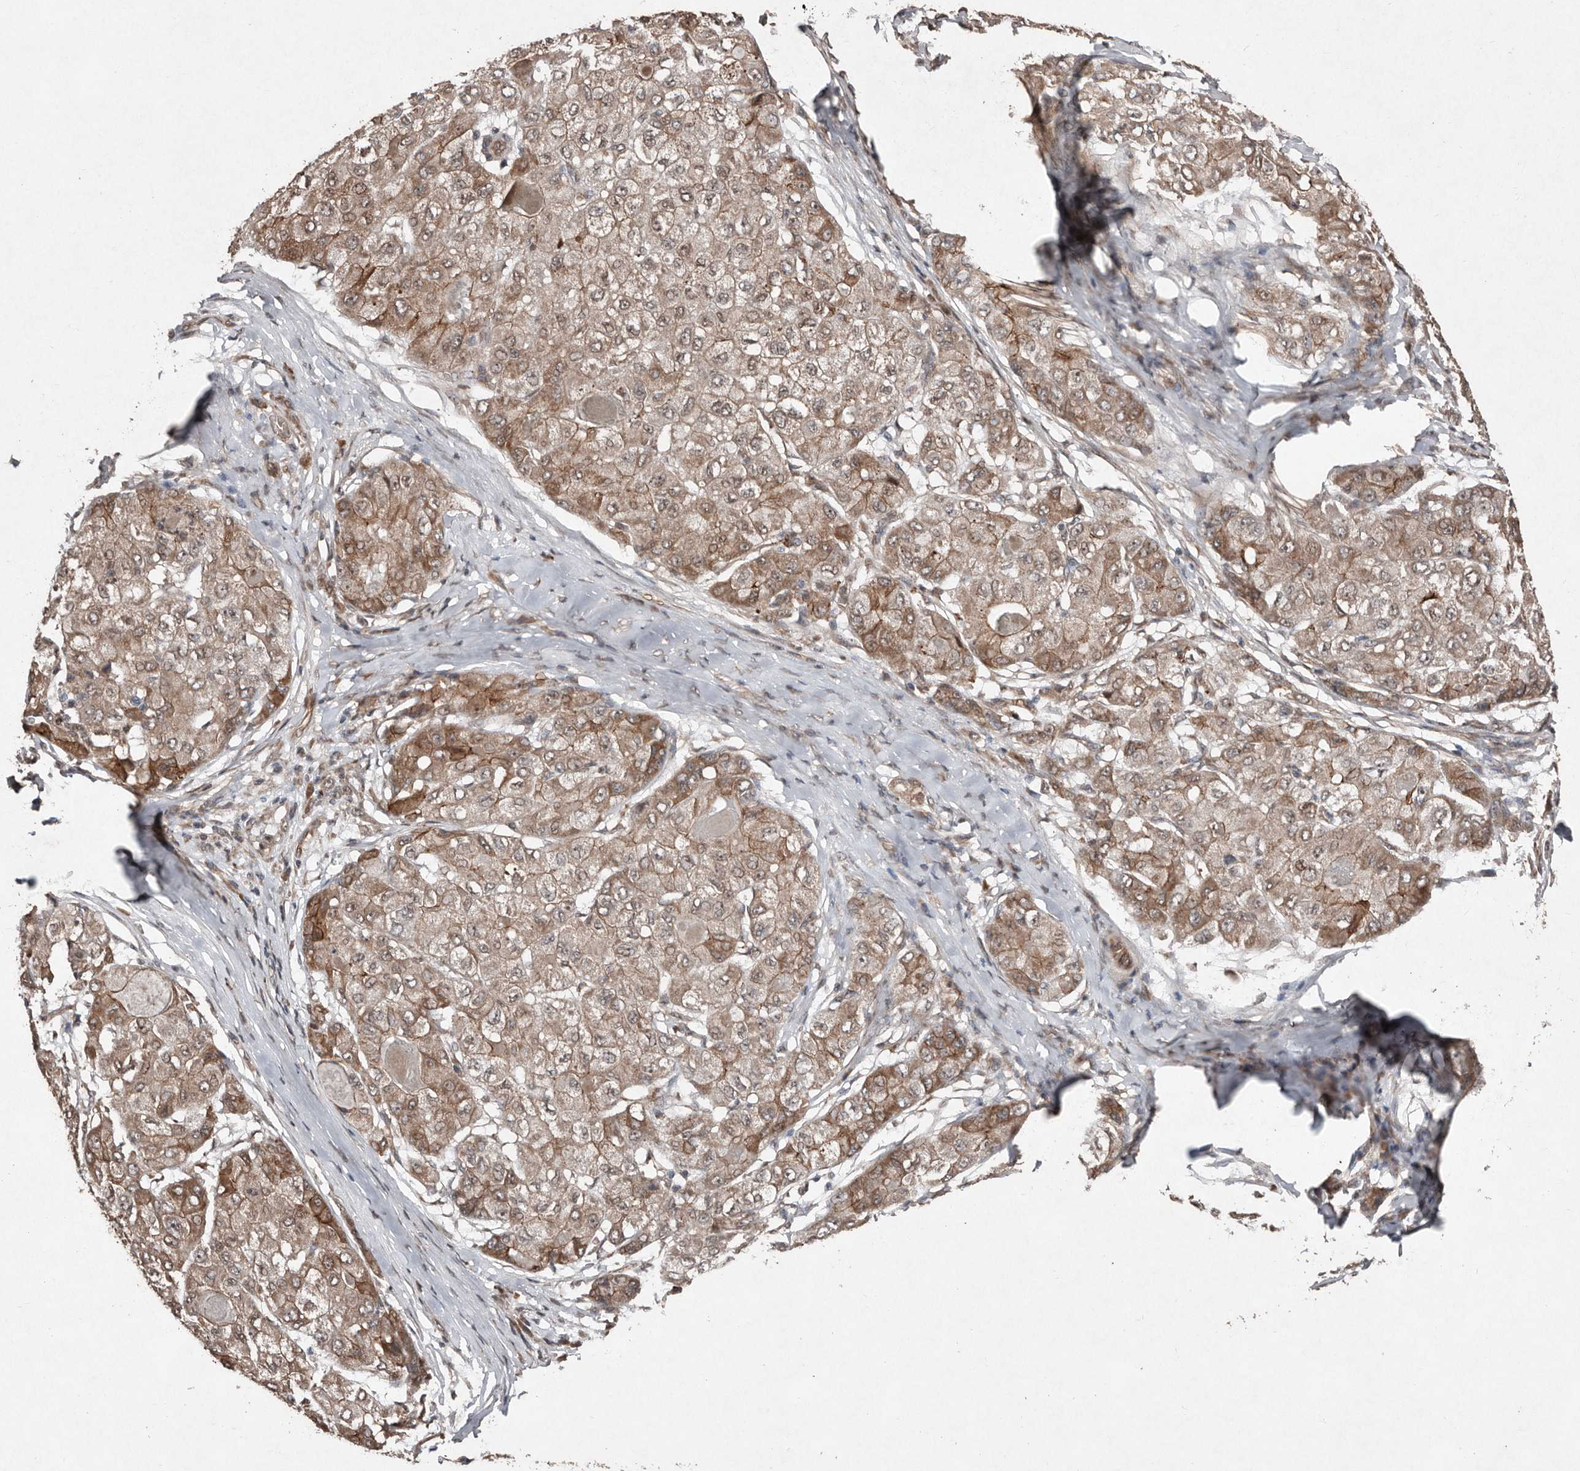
{"staining": {"intensity": "moderate", "quantity": ">75%", "location": "cytoplasmic/membranous"}, "tissue": "liver cancer", "cell_type": "Tumor cells", "image_type": "cancer", "snomed": [{"axis": "morphology", "description": "Carcinoma, Hepatocellular, NOS"}, {"axis": "topography", "description": "Liver"}], "caption": "The immunohistochemical stain shows moderate cytoplasmic/membranous staining in tumor cells of hepatocellular carcinoma (liver) tissue. Using DAB (3,3'-diaminobenzidine) (brown) and hematoxylin (blue) stains, captured at high magnification using brightfield microscopy.", "gene": "DIP2C", "patient": {"sex": "male", "age": 80}}